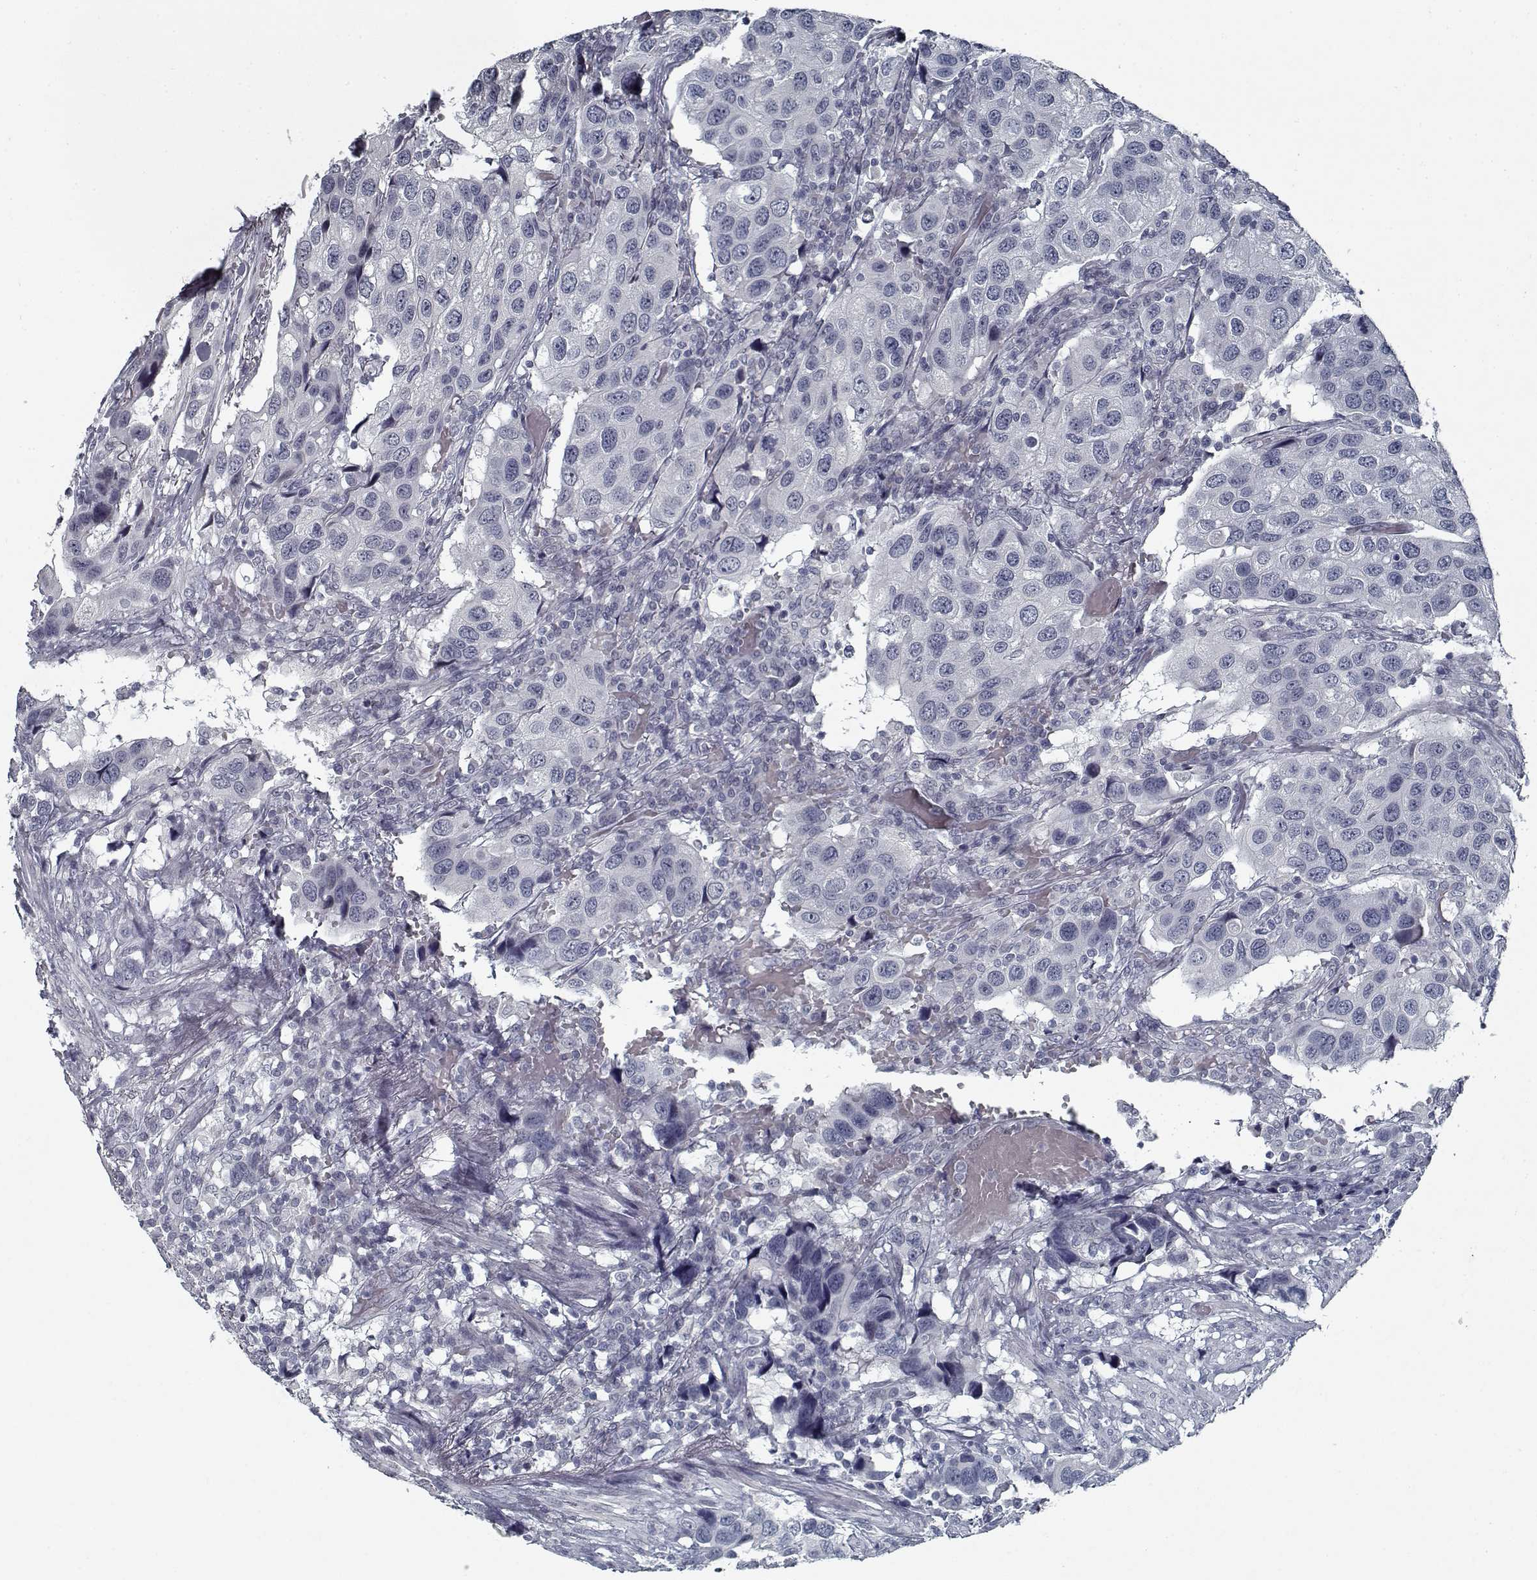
{"staining": {"intensity": "negative", "quantity": "none", "location": "none"}, "tissue": "urothelial cancer", "cell_type": "Tumor cells", "image_type": "cancer", "snomed": [{"axis": "morphology", "description": "Urothelial carcinoma, High grade"}, {"axis": "topography", "description": "Urinary bladder"}], "caption": "Immunohistochemistry image of urothelial carcinoma (high-grade) stained for a protein (brown), which exhibits no expression in tumor cells. (DAB immunohistochemistry, high magnification).", "gene": "GAD2", "patient": {"sex": "male", "age": 79}}